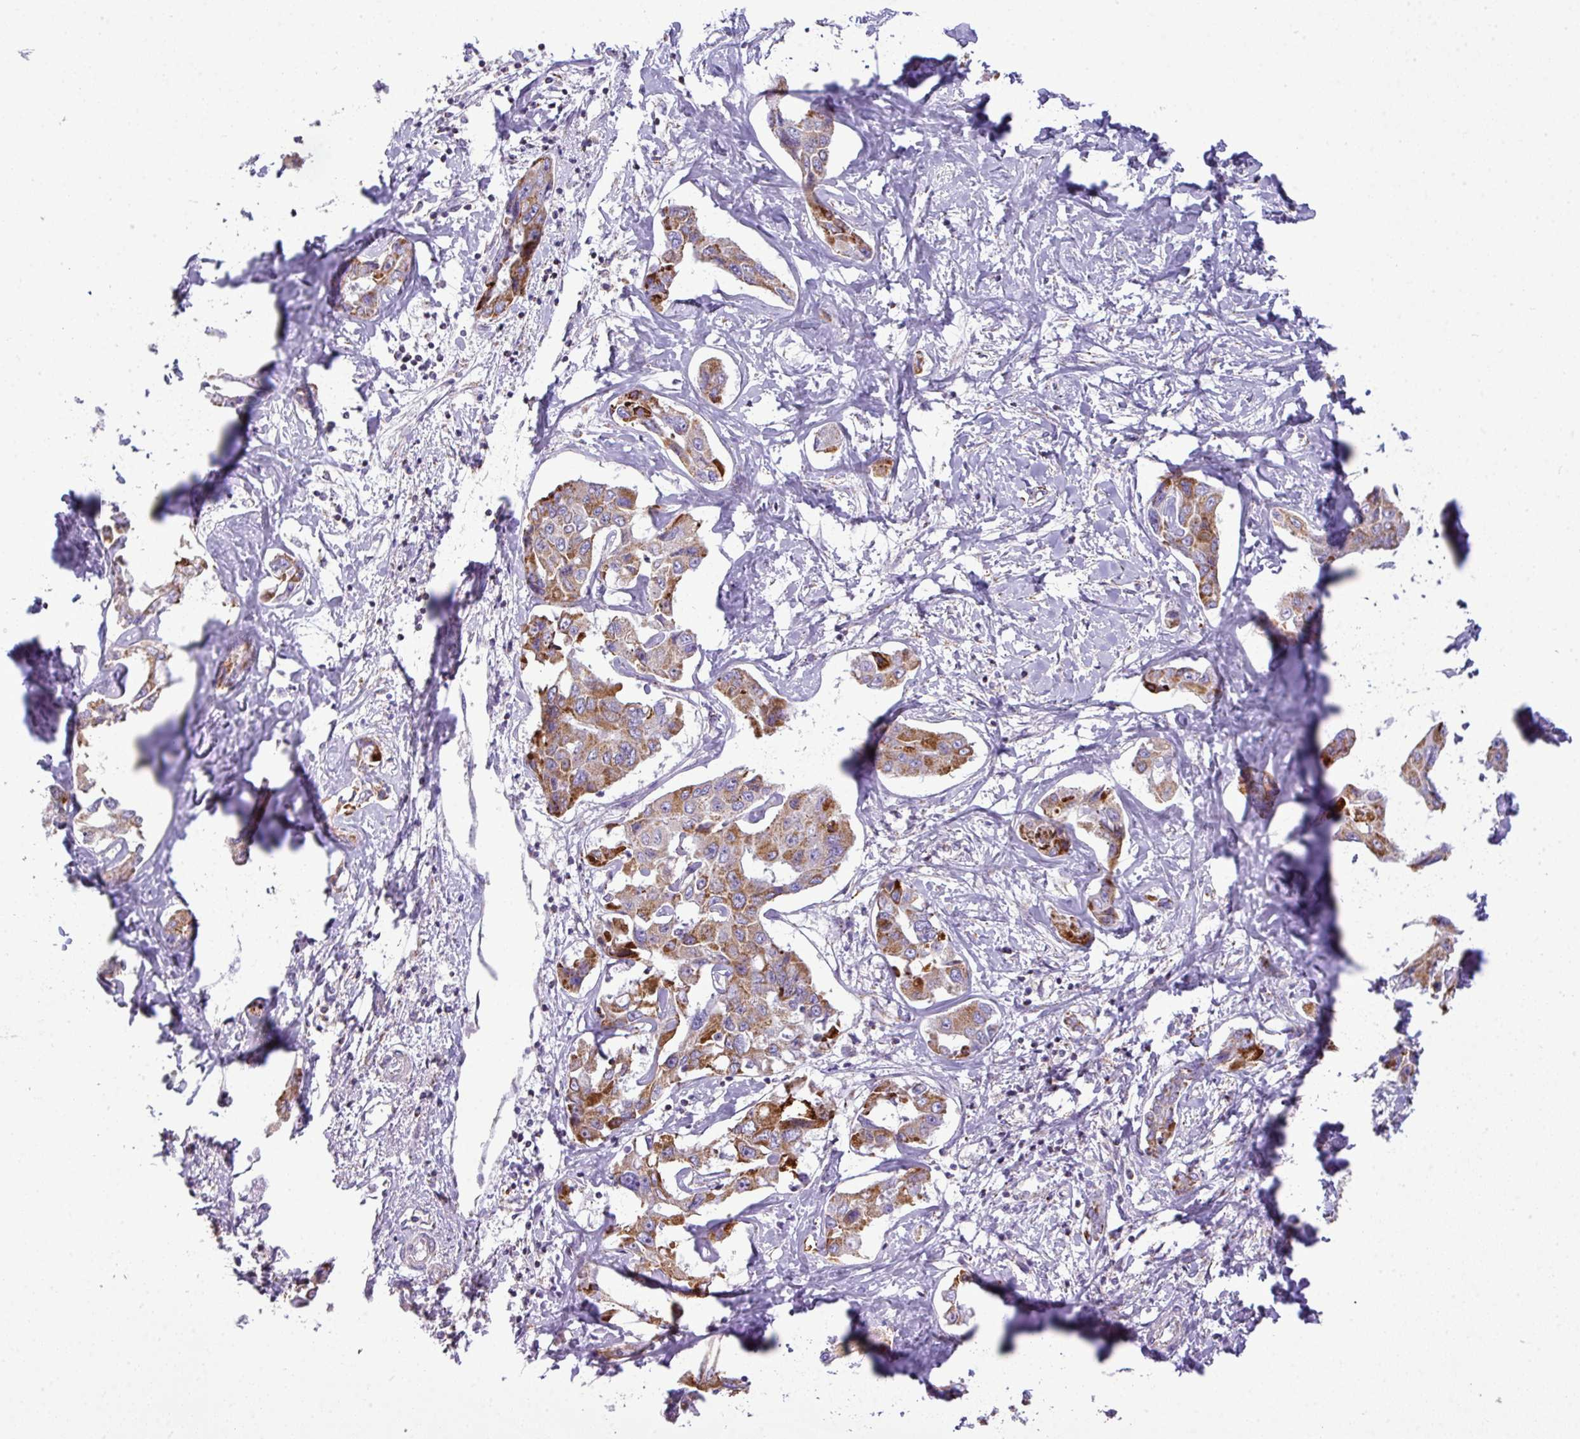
{"staining": {"intensity": "moderate", "quantity": "25%-75%", "location": "cytoplasmic/membranous"}, "tissue": "liver cancer", "cell_type": "Tumor cells", "image_type": "cancer", "snomed": [{"axis": "morphology", "description": "Cholangiocarcinoma"}, {"axis": "topography", "description": "Liver"}], "caption": "About 25%-75% of tumor cells in human liver cancer demonstrate moderate cytoplasmic/membranous protein staining as visualized by brown immunohistochemical staining.", "gene": "ZNF81", "patient": {"sex": "male", "age": 59}}